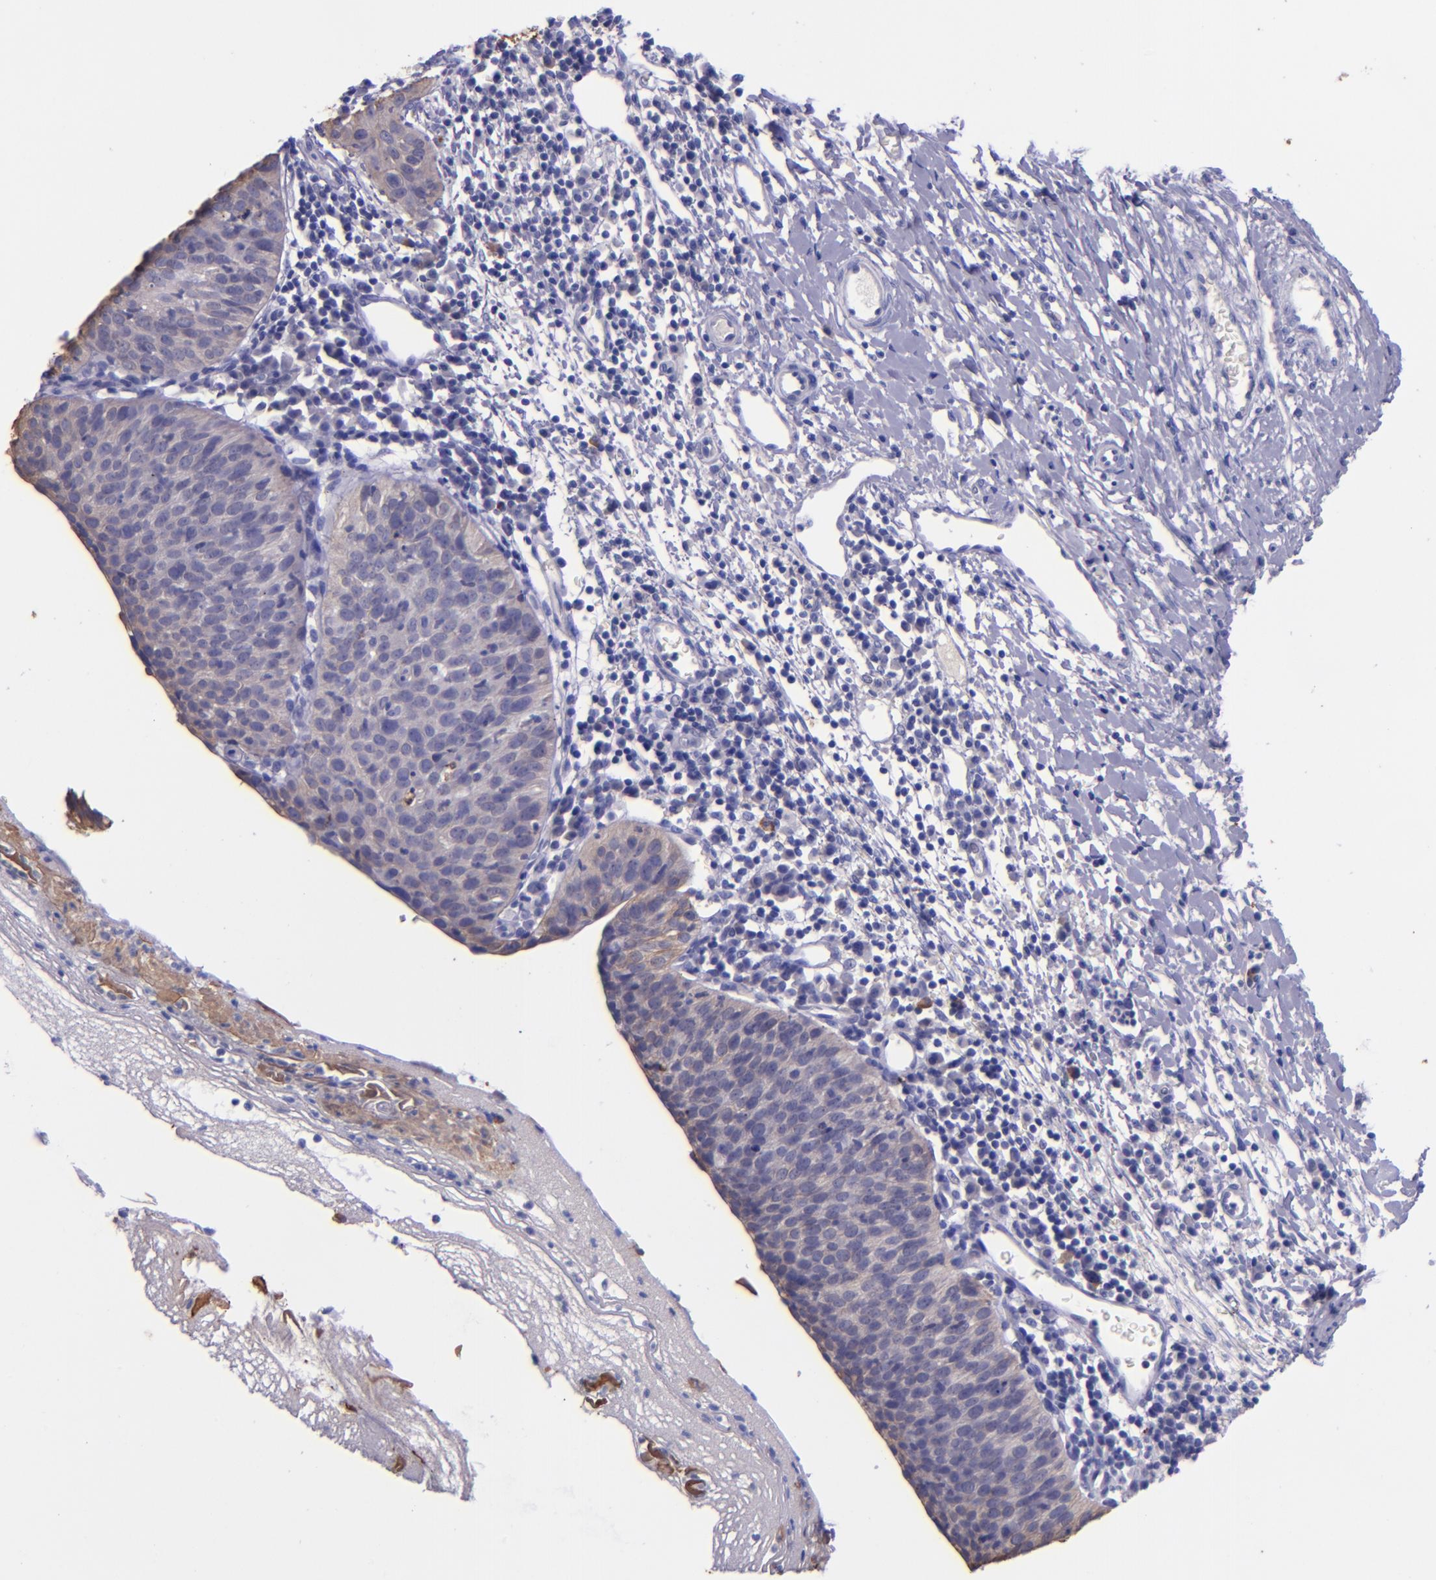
{"staining": {"intensity": "weak", "quantity": ">75%", "location": "cytoplasmic/membranous"}, "tissue": "cervical cancer", "cell_type": "Tumor cells", "image_type": "cancer", "snomed": [{"axis": "morphology", "description": "Normal tissue, NOS"}, {"axis": "morphology", "description": "Squamous cell carcinoma, NOS"}, {"axis": "topography", "description": "Cervix"}], "caption": "A brown stain shows weak cytoplasmic/membranous expression of a protein in cervical cancer tumor cells. (brown staining indicates protein expression, while blue staining denotes nuclei).", "gene": "KRT4", "patient": {"sex": "female", "age": 39}}